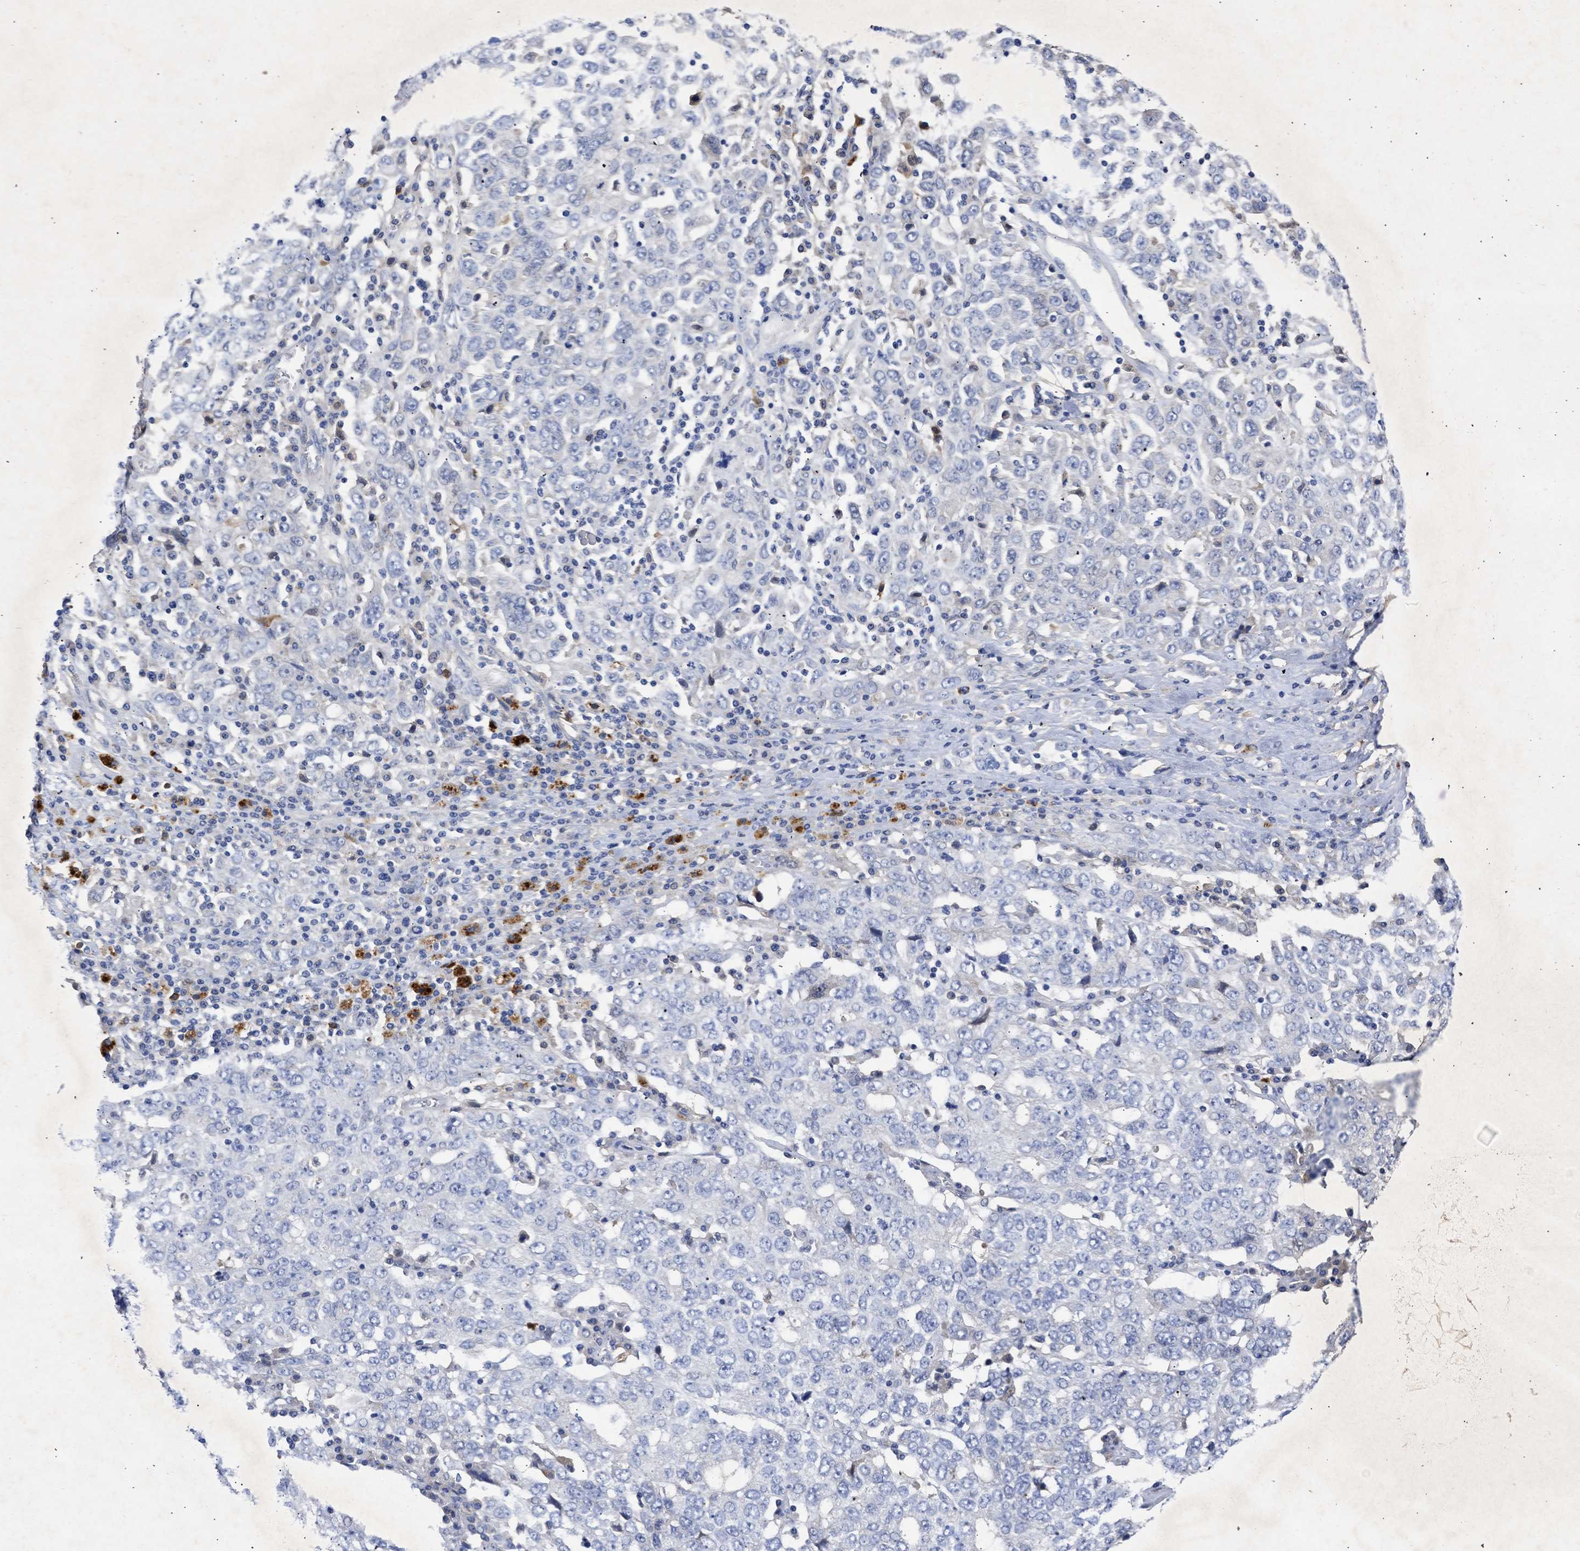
{"staining": {"intensity": "negative", "quantity": "none", "location": "none"}, "tissue": "ovarian cancer", "cell_type": "Tumor cells", "image_type": "cancer", "snomed": [{"axis": "morphology", "description": "Carcinoma, endometroid"}, {"axis": "topography", "description": "Ovary"}], "caption": "The image shows no significant staining in tumor cells of endometroid carcinoma (ovarian).", "gene": "ARHGEF4", "patient": {"sex": "female", "age": 62}}